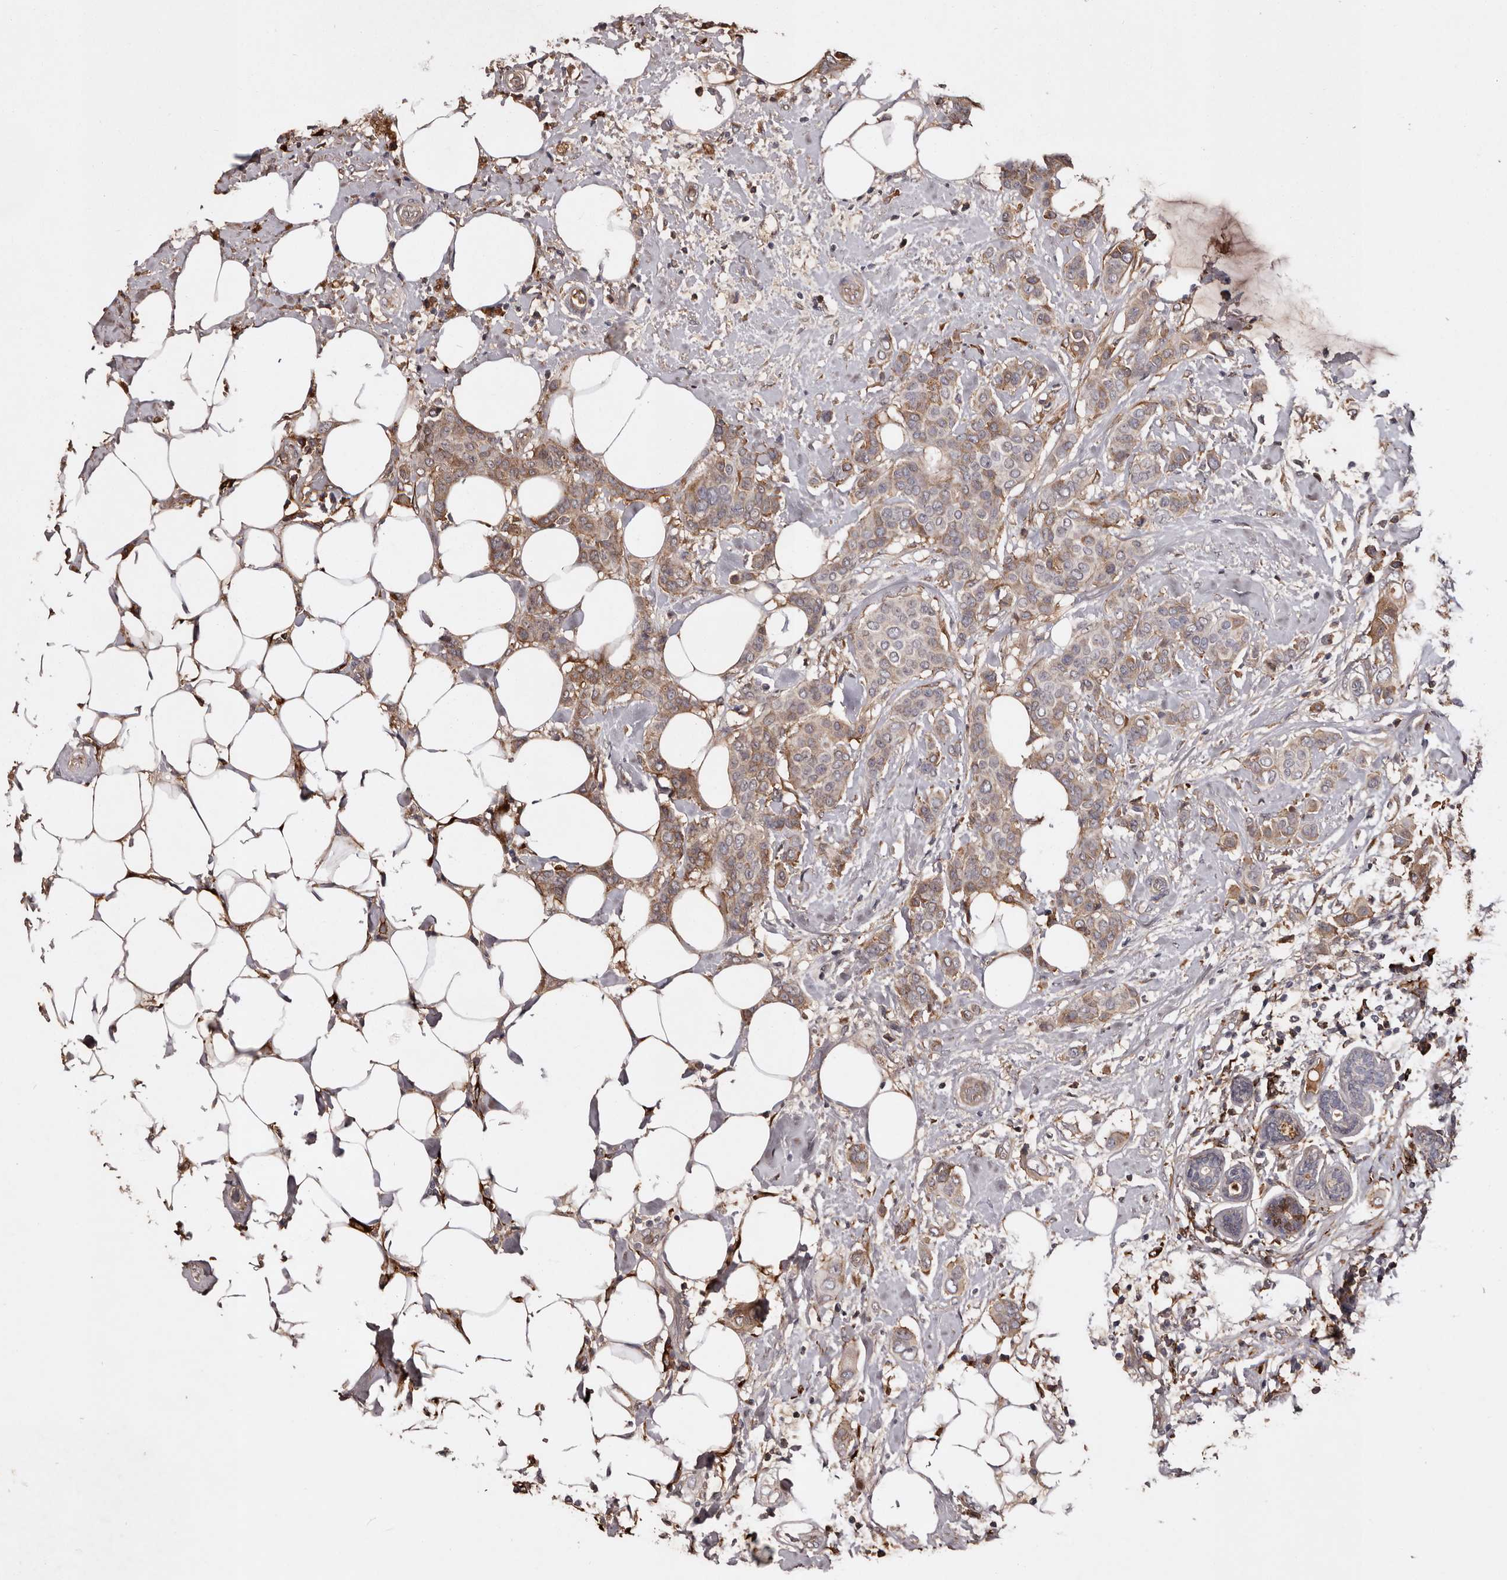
{"staining": {"intensity": "moderate", "quantity": ">75%", "location": "cytoplasmic/membranous"}, "tissue": "breast cancer", "cell_type": "Tumor cells", "image_type": "cancer", "snomed": [{"axis": "morphology", "description": "Lobular carcinoma"}, {"axis": "topography", "description": "Breast"}], "caption": "Immunohistochemical staining of breast lobular carcinoma reveals medium levels of moderate cytoplasmic/membranous expression in approximately >75% of tumor cells. Nuclei are stained in blue.", "gene": "CYP1B1", "patient": {"sex": "female", "age": 51}}